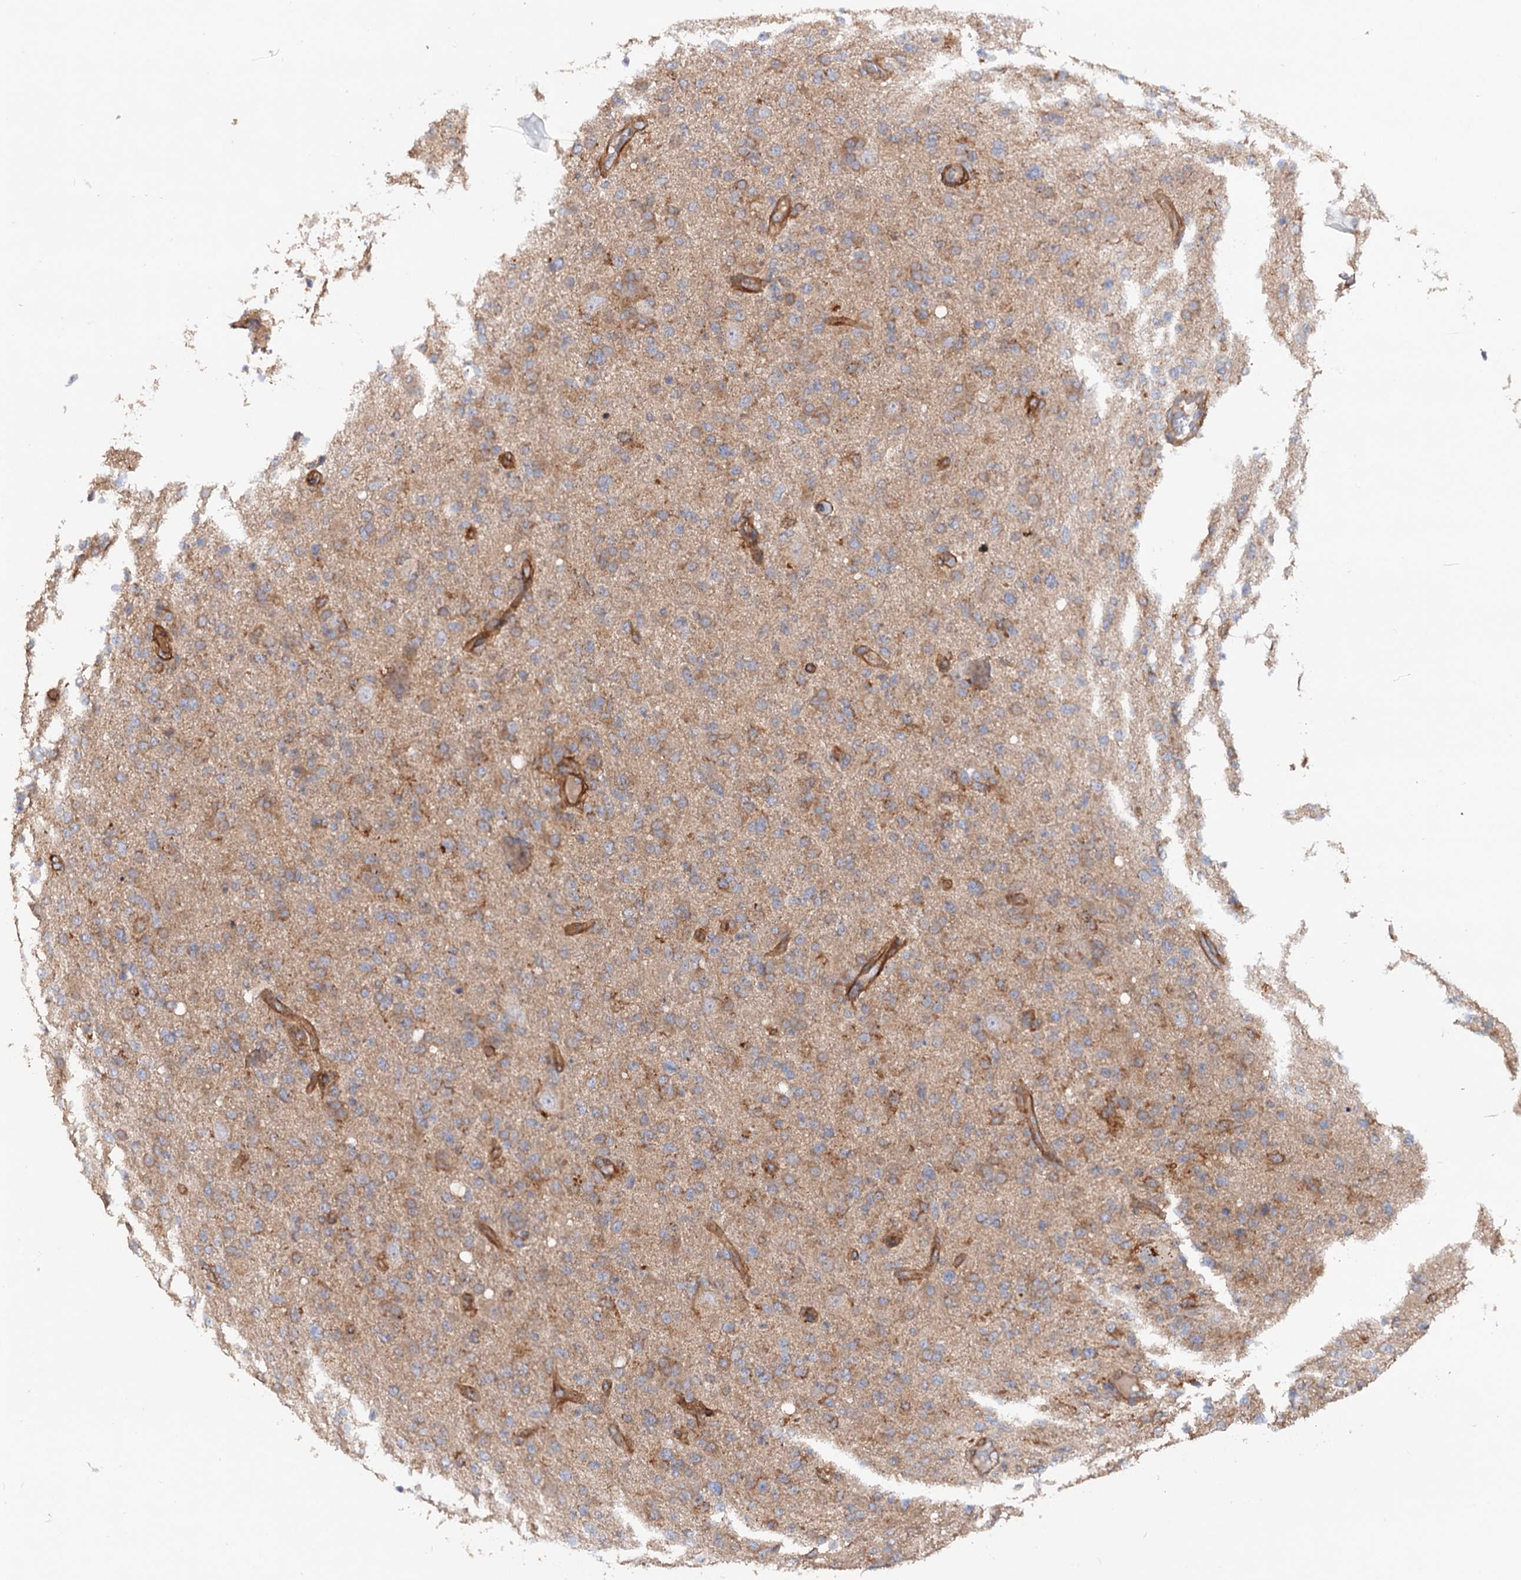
{"staining": {"intensity": "weak", "quantity": "25%-75%", "location": "cytoplasmic/membranous"}, "tissue": "glioma", "cell_type": "Tumor cells", "image_type": "cancer", "snomed": [{"axis": "morphology", "description": "Glioma, malignant, High grade"}, {"axis": "topography", "description": "Brain"}], "caption": "High-grade glioma (malignant) was stained to show a protein in brown. There is low levels of weak cytoplasmic/membranous positivity in about 25%-75% of tumor cells.", "gene": "CSAD", "patient": {"sex": "female", "age": 57}}